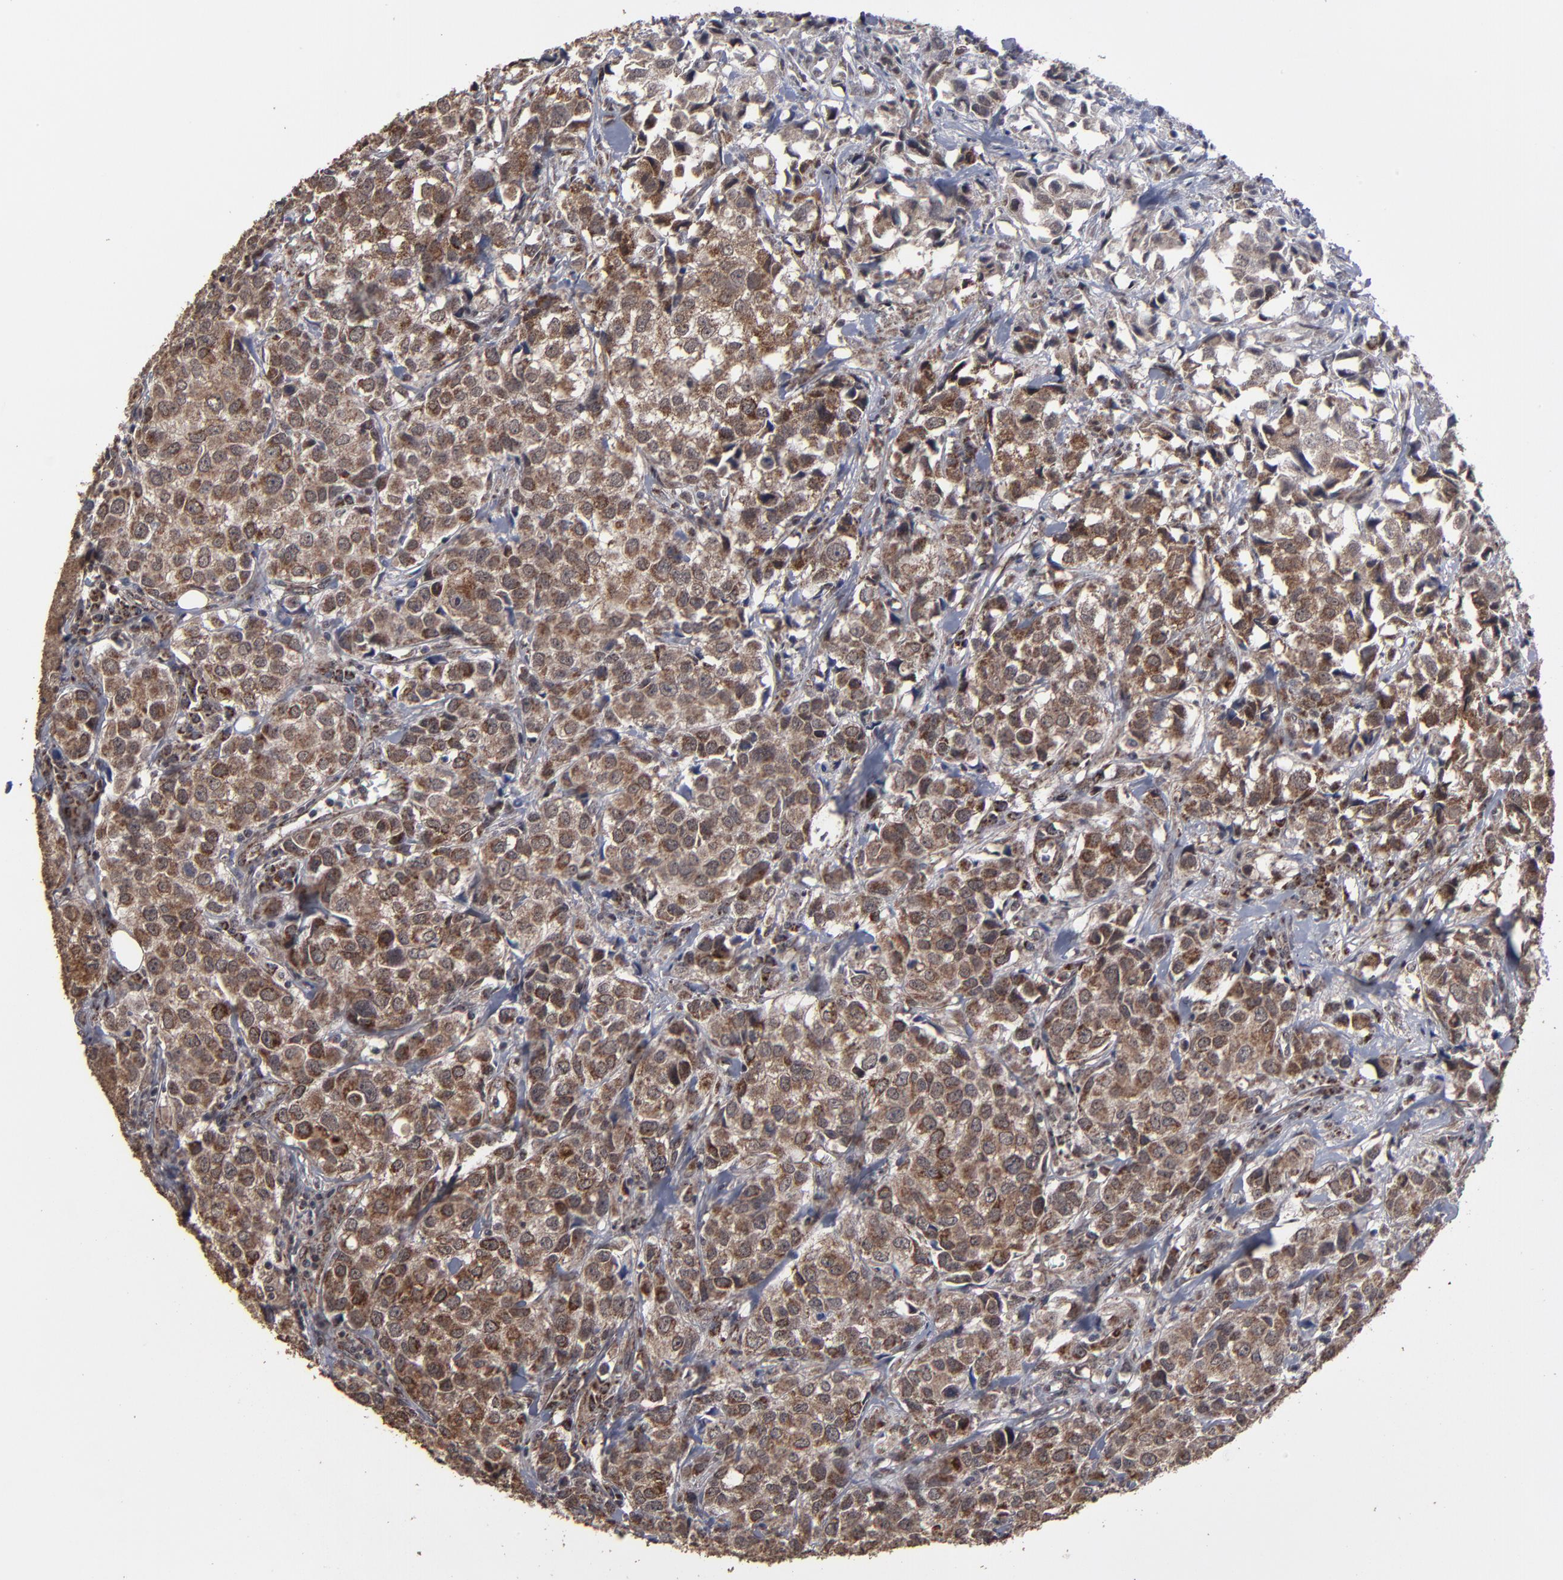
{"staining": {"intensity": "moderate", "quantity": "25%-75%", "location": "cytoplasmic/membranous"}, "tissue": "urothelial cancer", "cell_type": "Tumor cells", "image_type": "cancer", "snomed": [{"axis": "morphology", "description": "Urothelial carcinoma, High grade"}, {"axis": "topography", "description": "Urinary bladder"}], "caption": "A high-resolution image shows immunohistochemistry staining of urothelial cancer, which demonstrates moderate cytoplasmic/membranous staining in about 25%-75% of tumor cells.", "gene": "BNIP3", "patient": {"sex": "female", "age": 75}}